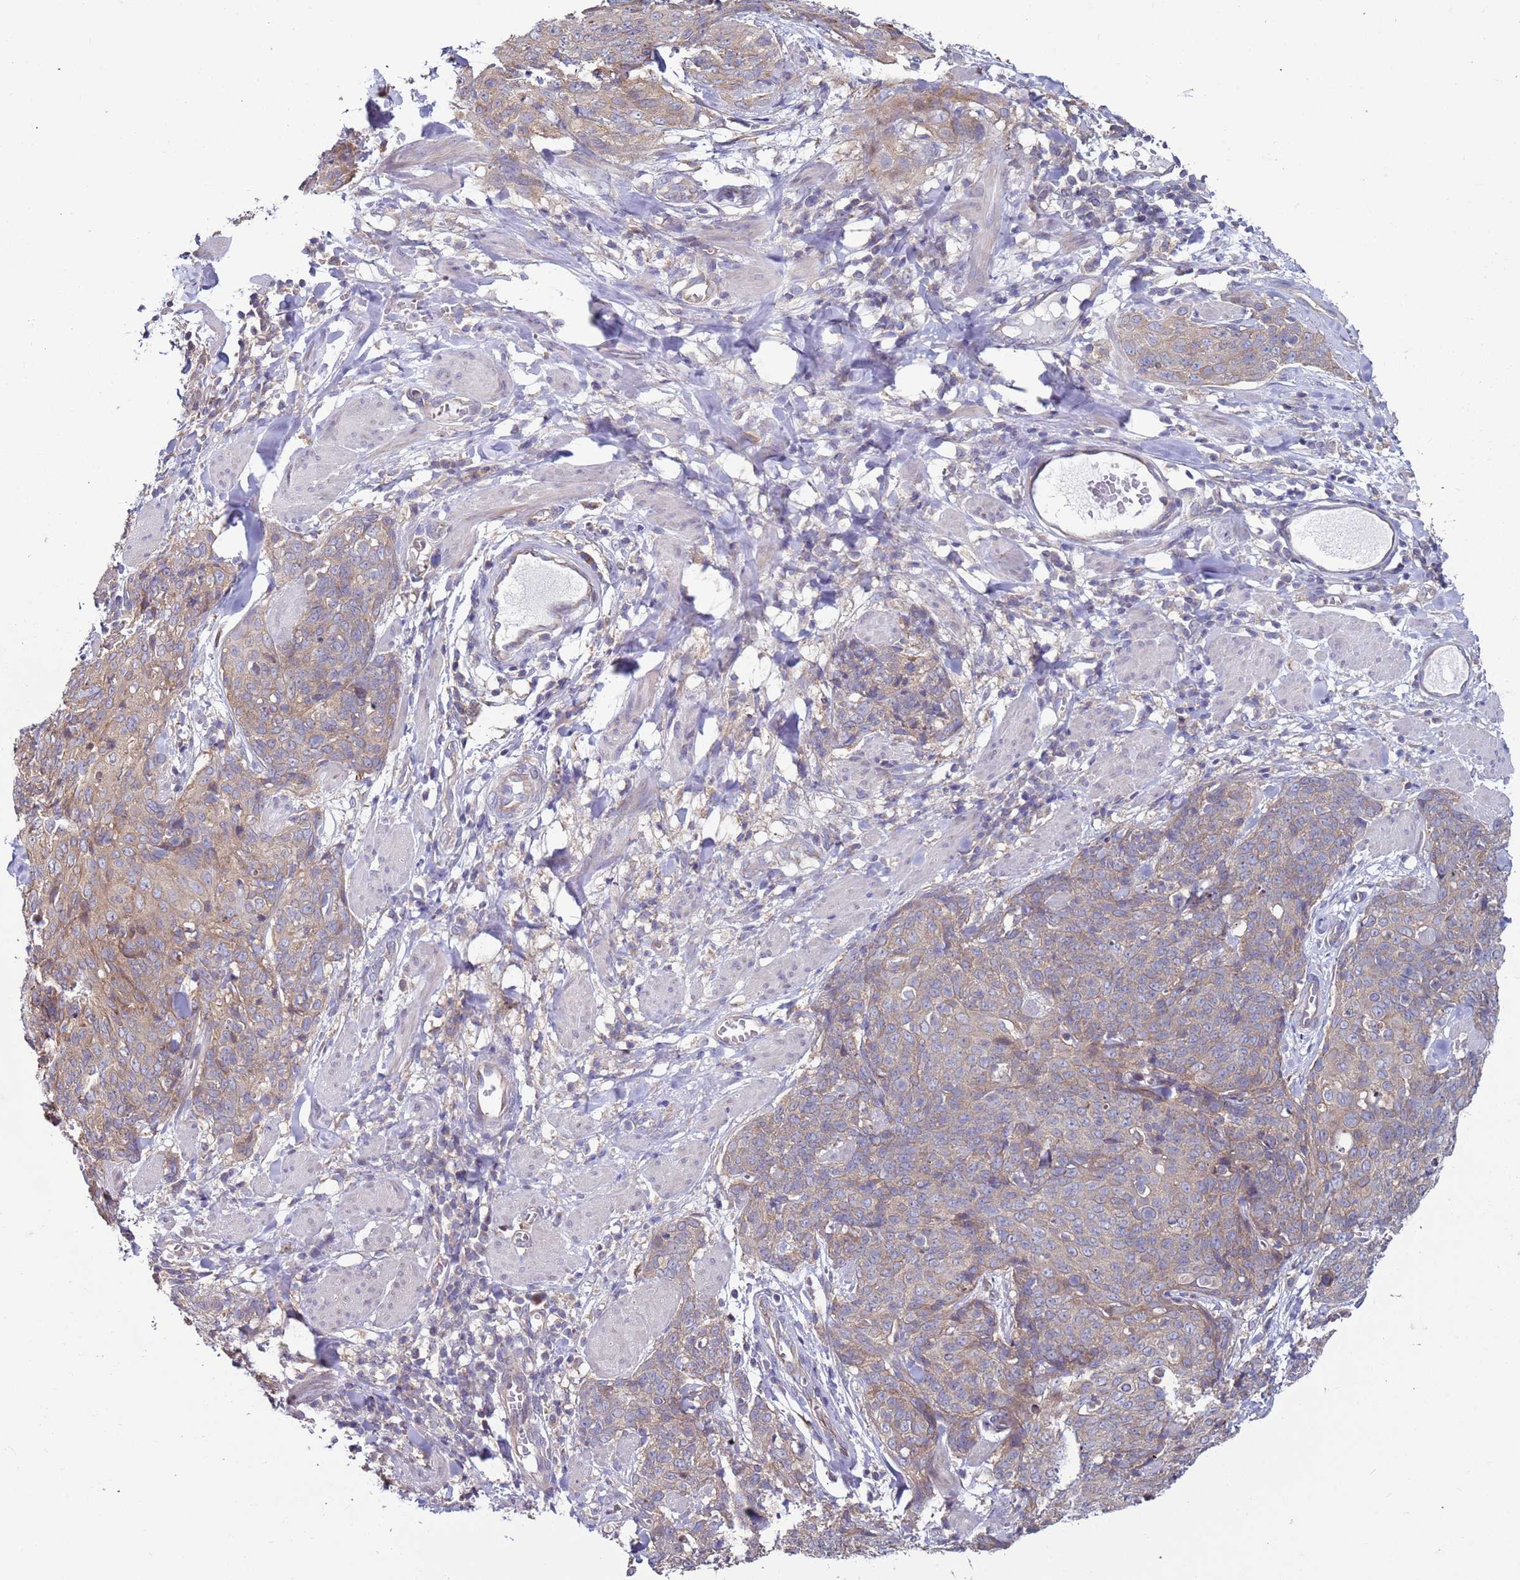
{"staining": {"intensity": "weak", "quantity": "<25%", "location": "cytoplasmic/membranous"}, "tissue": "skin cancer", "cell_type": "Tumor cells", "image_type": "cancer", "snomed": [{"axis": "morphology", "description": "Squamous cell carcinoma, NOS"}, {"axis": "topography", "description": "Skin"}, {"axis": "topography", "description": "Vulva"}], "caption": "Squamous cell carcinoma (skin) stained for a protein using immunohistochemistry (IHC) reveals no positivity tumor cells.", "gene": "DIP2B", "patient": {"sex": "female", "age": 85}}